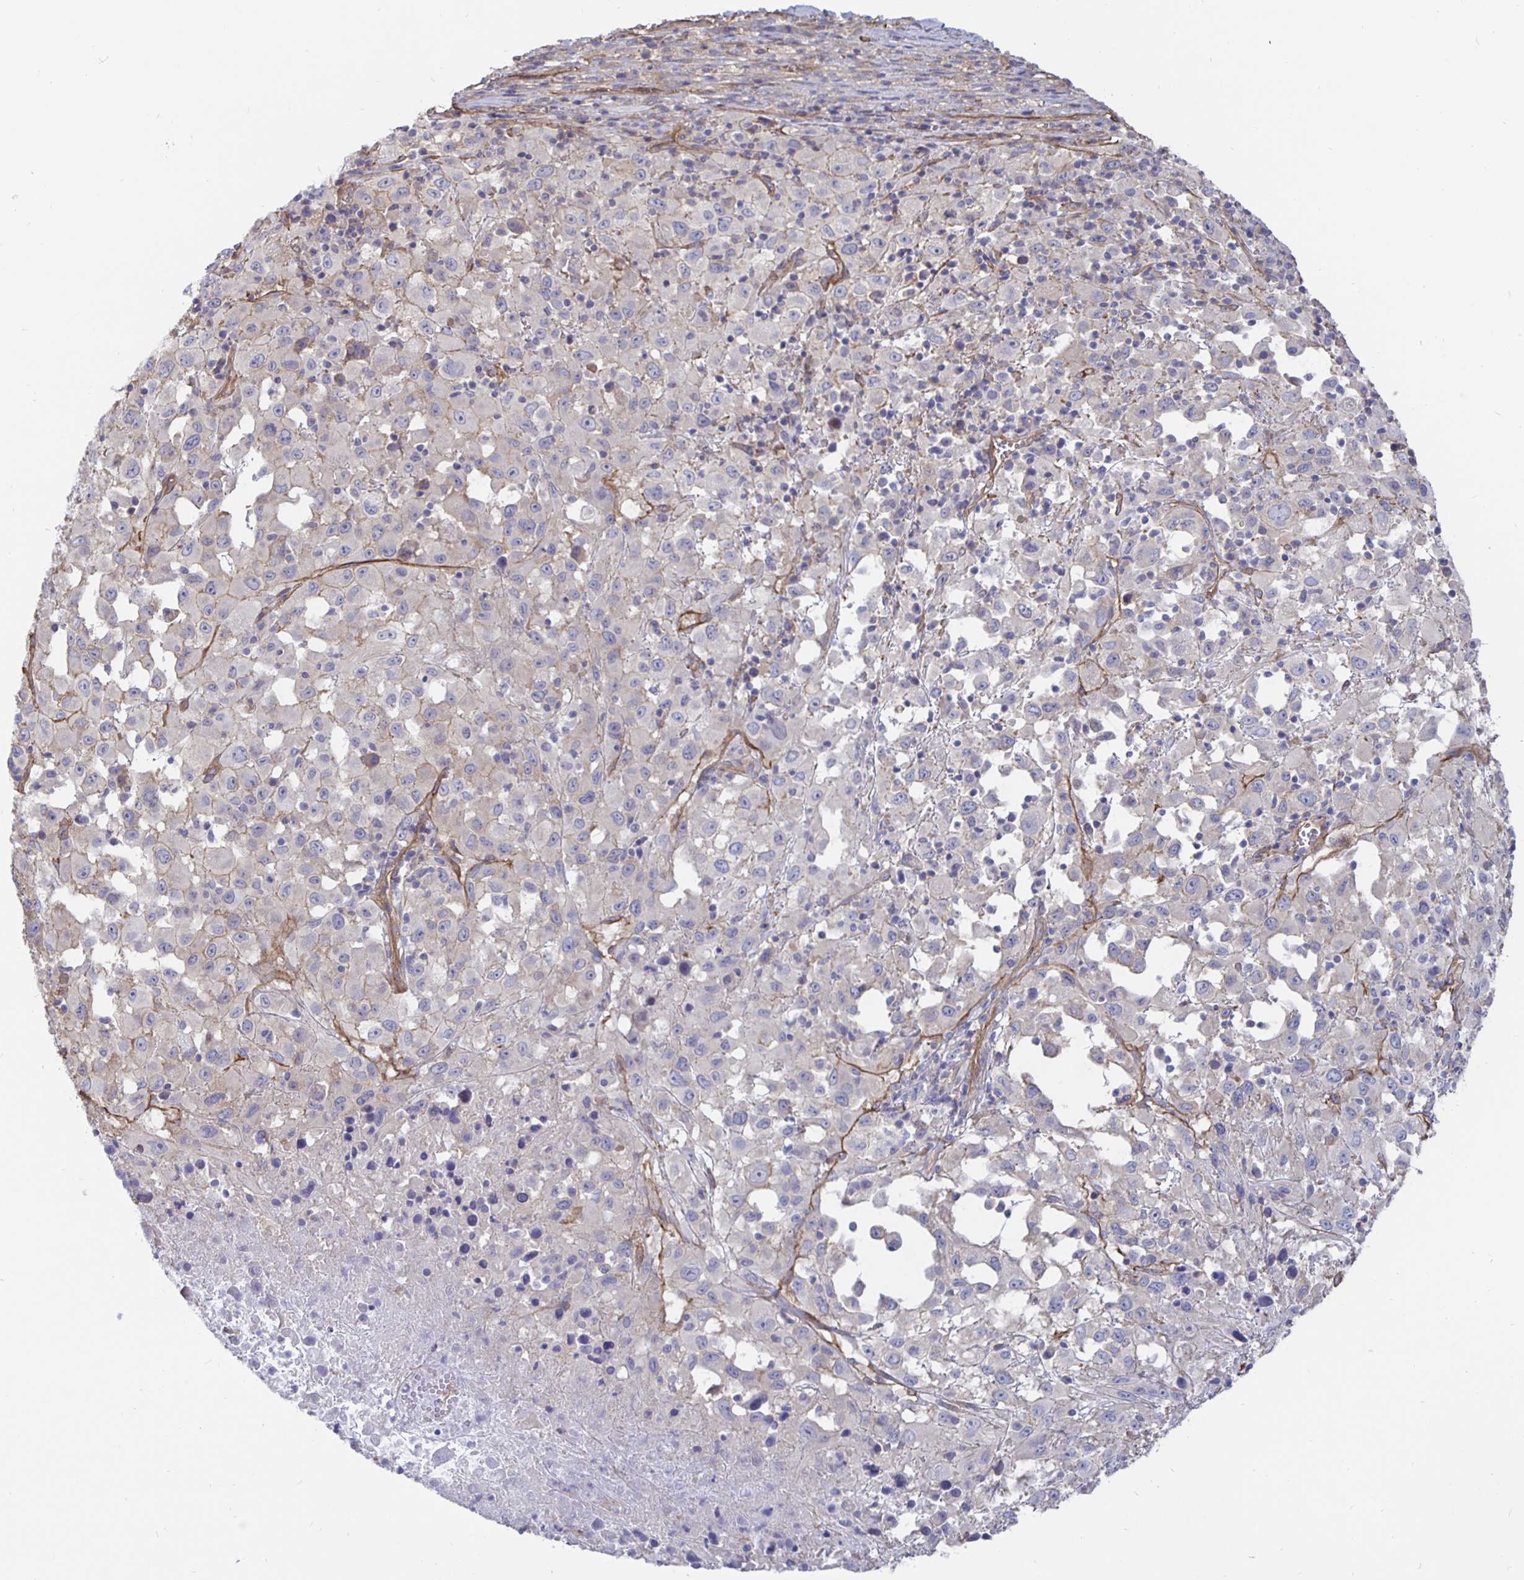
{"staining": {"intensity": "negative", "quantity": "none", "location": "none"}, "tissue": "melanoma", "cell_type": "Tumor cells", "image_type": "cancer", "snomed": [{"axis": "morphology", "description": "Malignant melanoma, Metastatic site"}, {"axis": "topography", "description": "Soft tissue"}], "caption": "An IHC image of melanoma is shown. There is no staining in tumor cells of melanoma.", "gene": "ARHGEF39", "patient": {"sex": "male", "age": 50}}